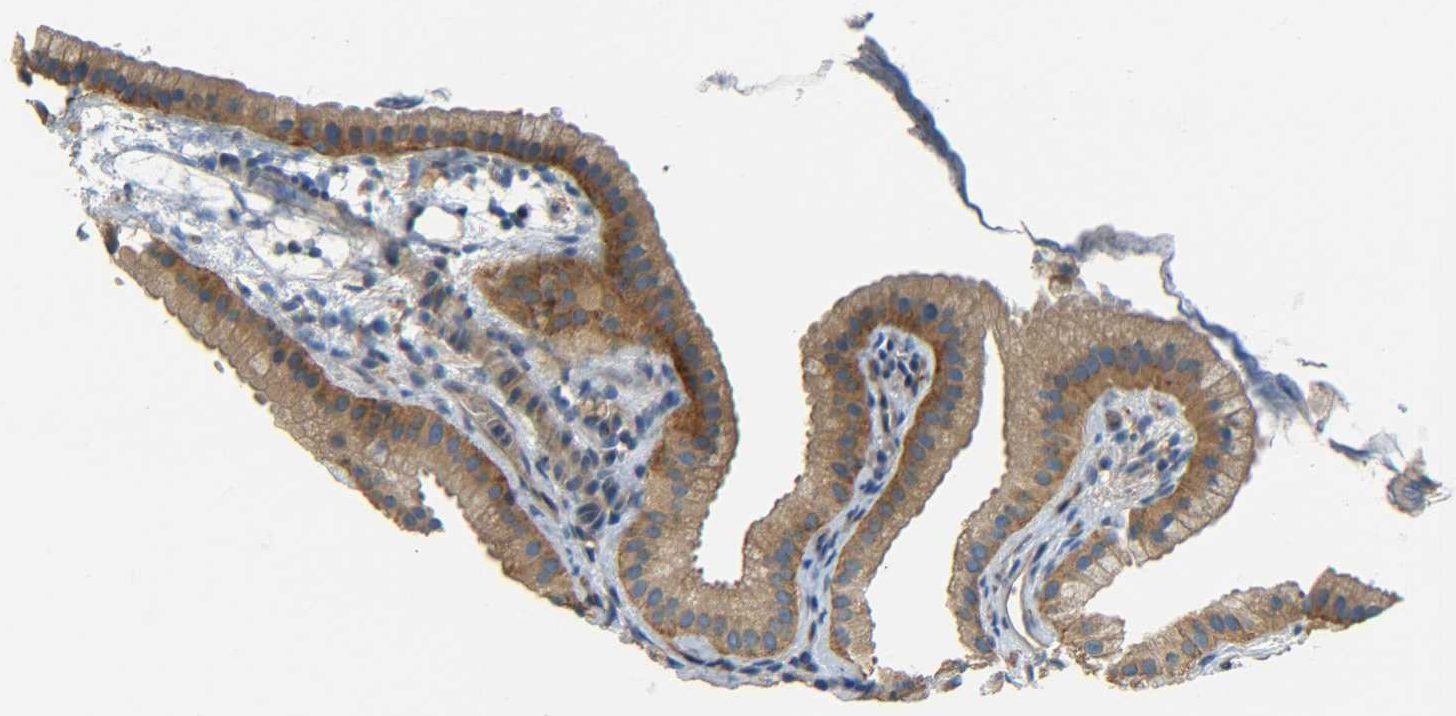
{"staining": {"intensity": "moderate", "quantity": ">75%", "location": "cytoplasmic/membranous"}, "tissue": "gallbladder", "cell_type": "Glandular cells", "image_type": "normal", "snomed": [{"axis": "morphology", "description": "Normal tissue, NOS"}, {"axis": "topography", "description": "Gallbladder"}], "caption": "This micrograph displays immunohistochemistry staining of benign gallbladder, with medium moderate cytoplasmic/membranous expression in about >75% of glandular cells.", "gene": "LRCH3", "patient": {"sex": "female", "age": 64}}